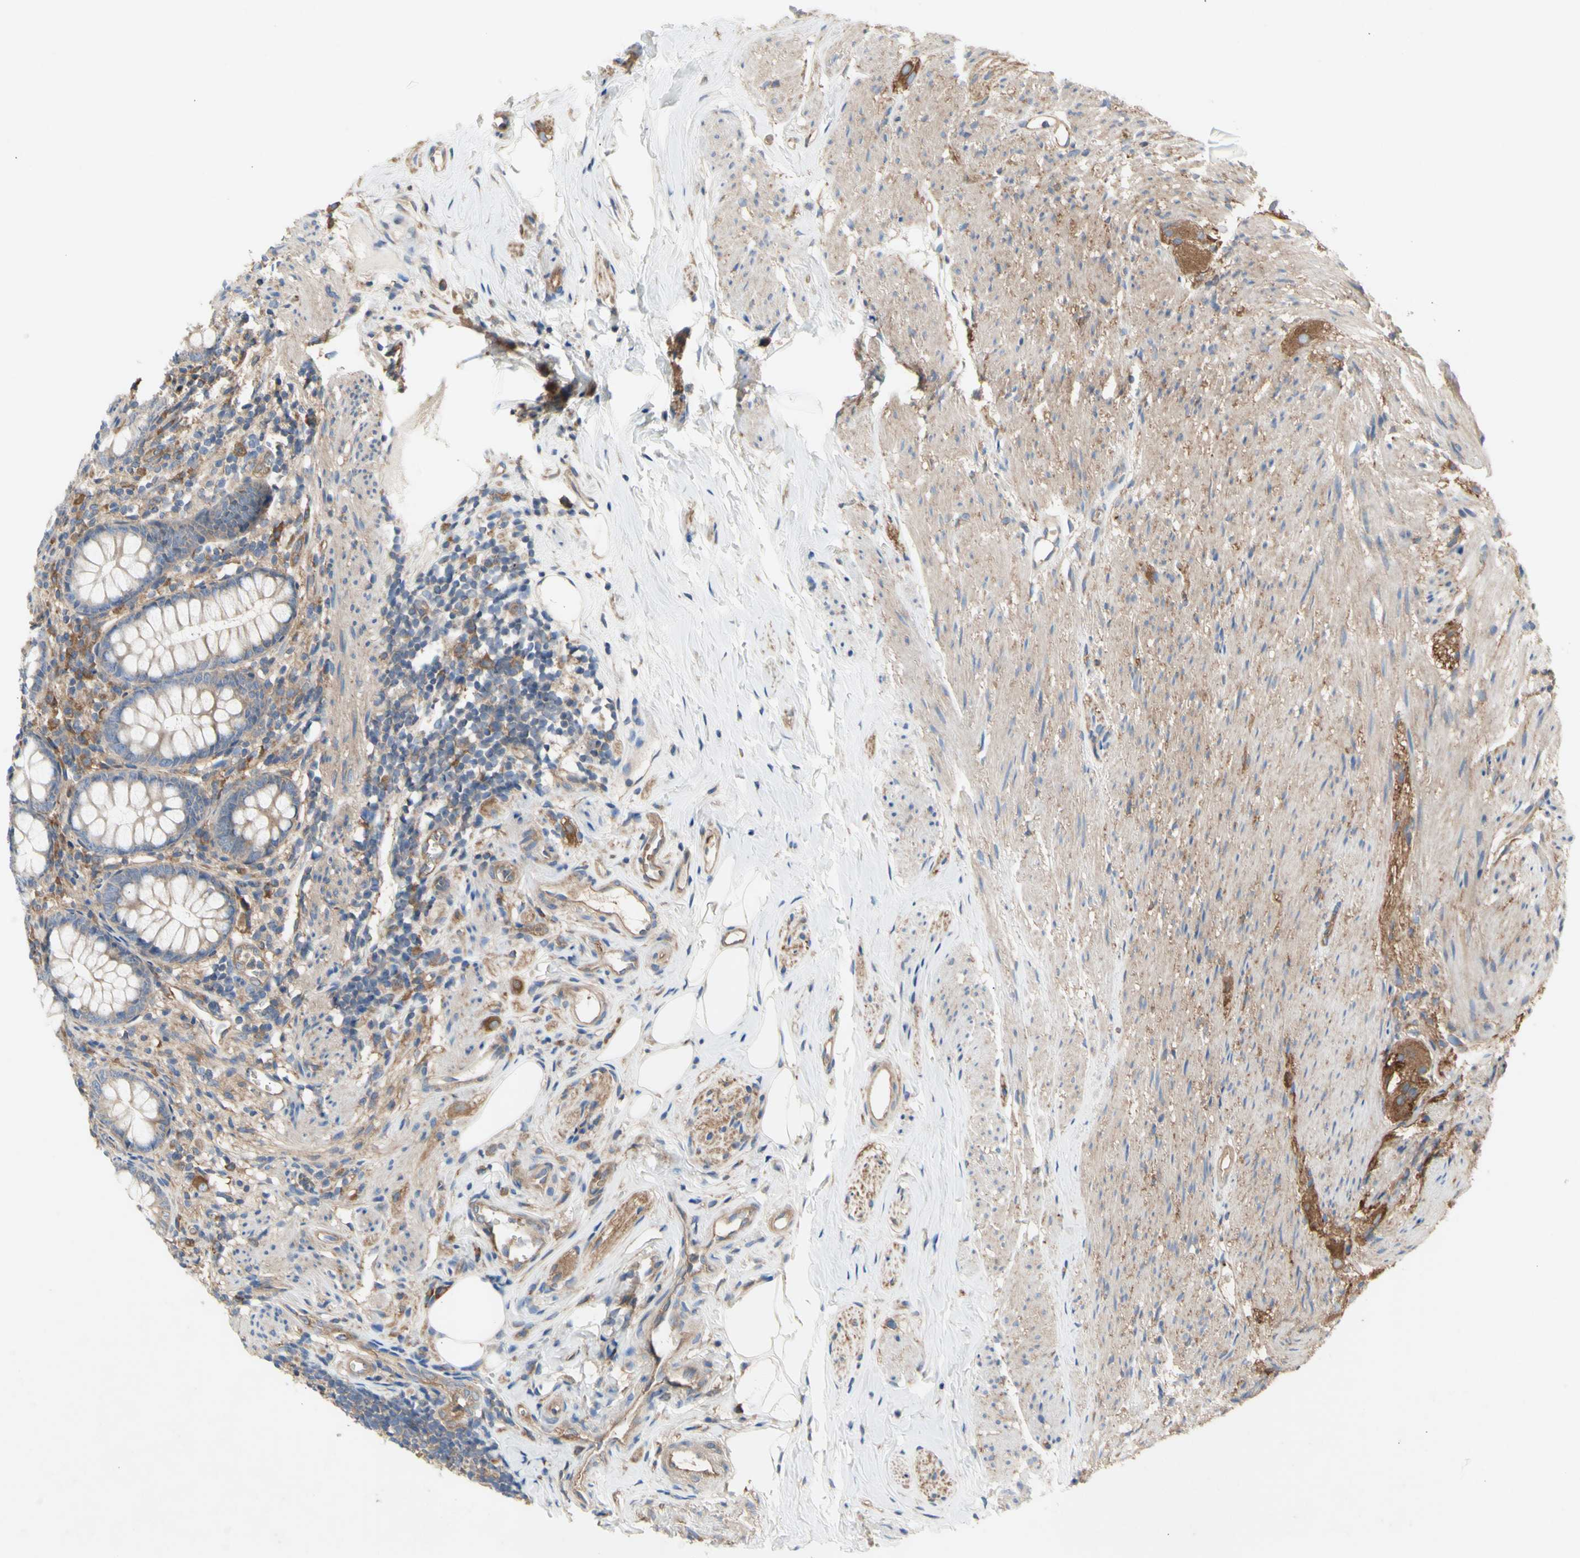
{"staining": {"intensity": "weak", "quantity": ">75%", "location": "cytoplasmic/membranous"}, "tissue": "appendix", "cell_type": "Glandular cells", "image_type": "normal", "snomed": [{"axis": "morphology", "description": "Normal tissue, NOS"}, {"axis": "topography", "description": "Appendix"}], "caption": "Glandular cells exhibit low levels of weak cytoplasmic/membranous positivity in about >75% of cells in normal appendix.", "gene": "KLC1", "patient": {"sex": "female", "age": 77}}